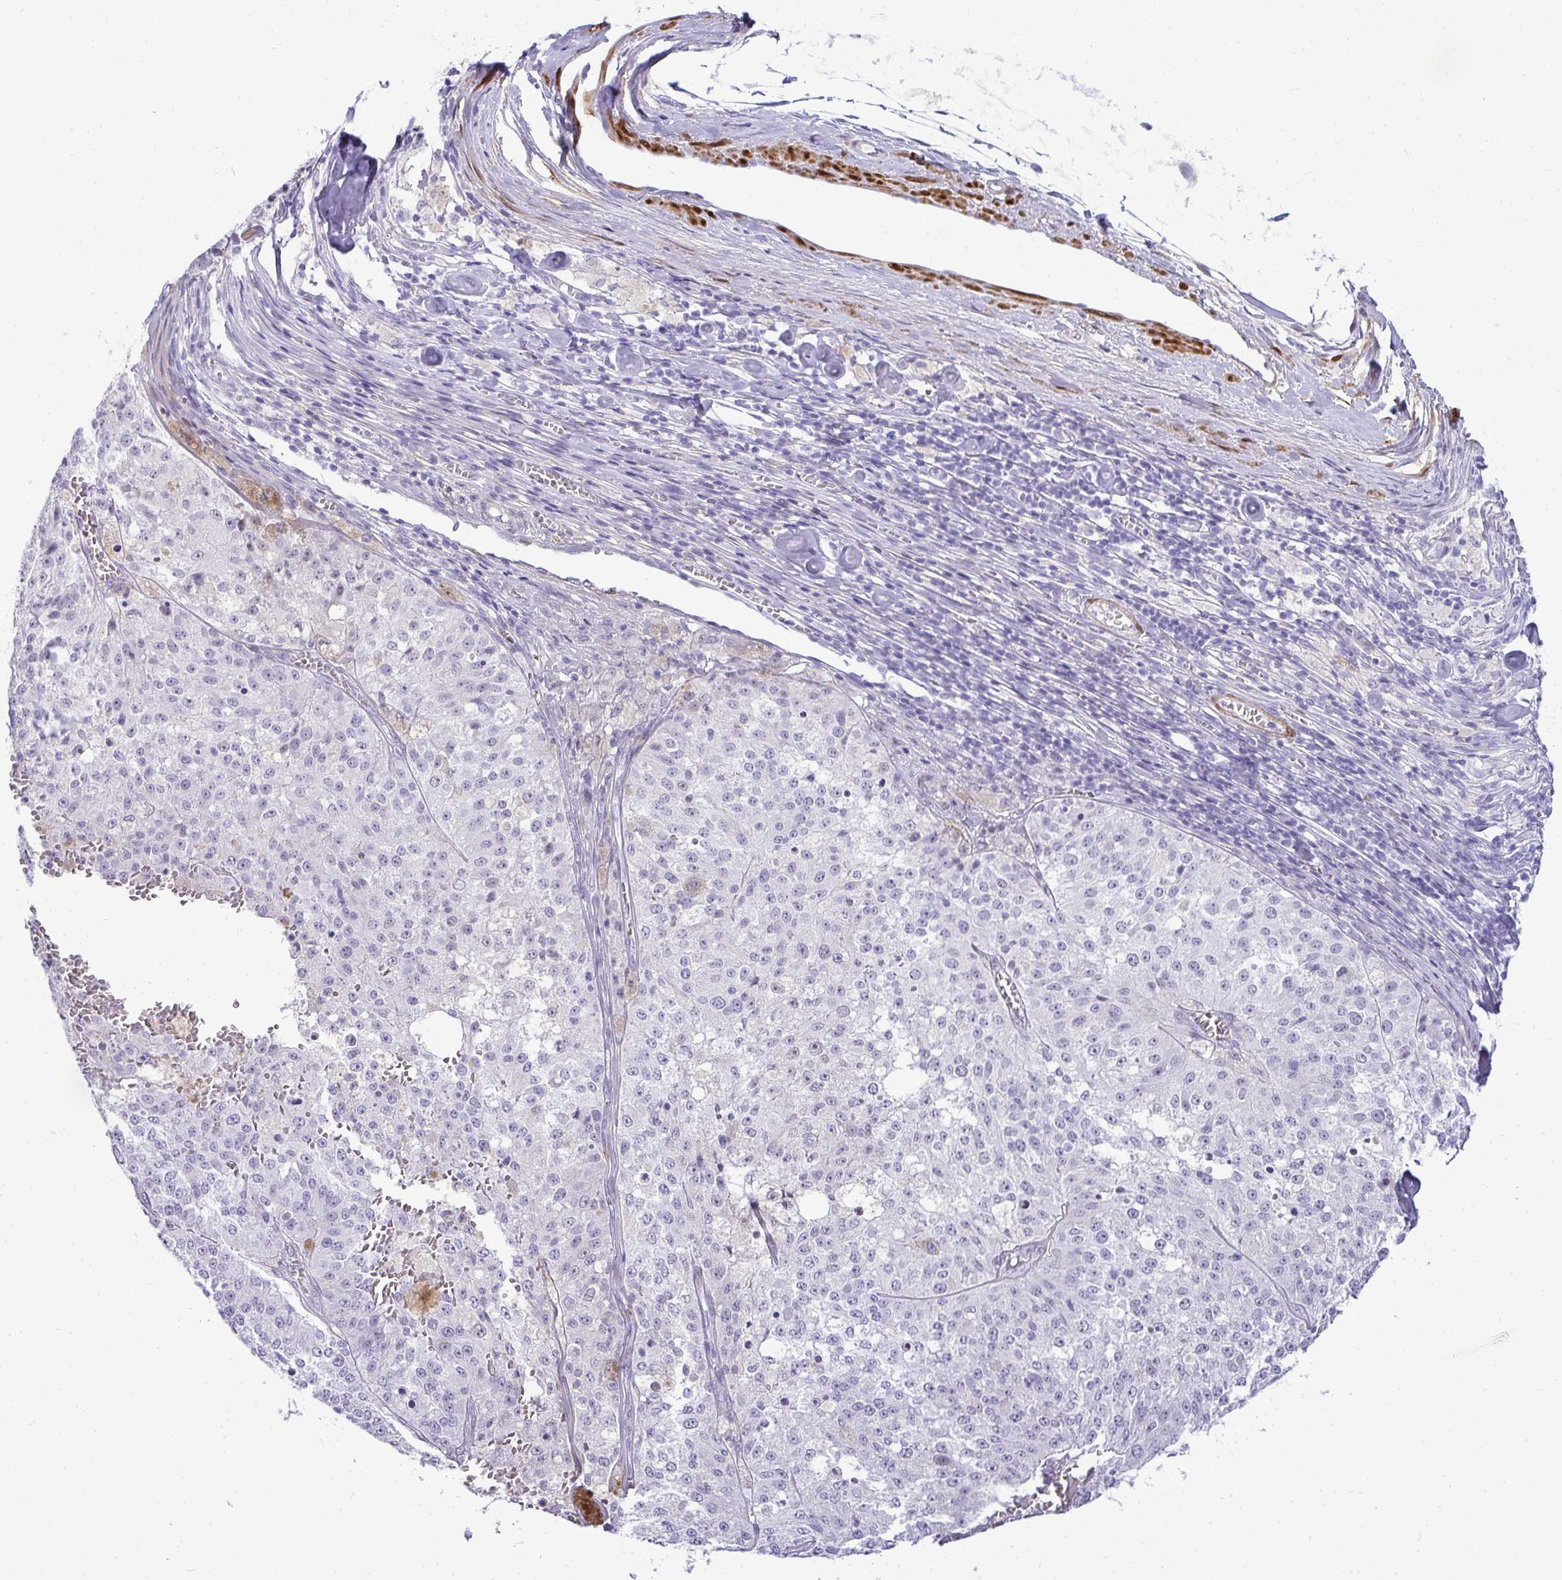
{"staining": {"intensity": "negative", "quantity": "none", "location": "none"}, "tissue": "melanoma", "cell_type": "Tumor cells", "image_type": "cancer", "snomed": [{"axis": "morphology", "description": "Malignant melanoma, Metastatic site"}, {"axis": "topography", "description": "Lymph node"}], "caption": "The micrograph demonstrates no significant positivity in tumor cells of melanoma. The staining was performed using DAB to visualize the protein expression in brown, while the nuclei were stained in blue with hematoxylin (Magnification: 20x).", "gene": "HSPB6", "patient": {"sex": "female", "age": 64}}